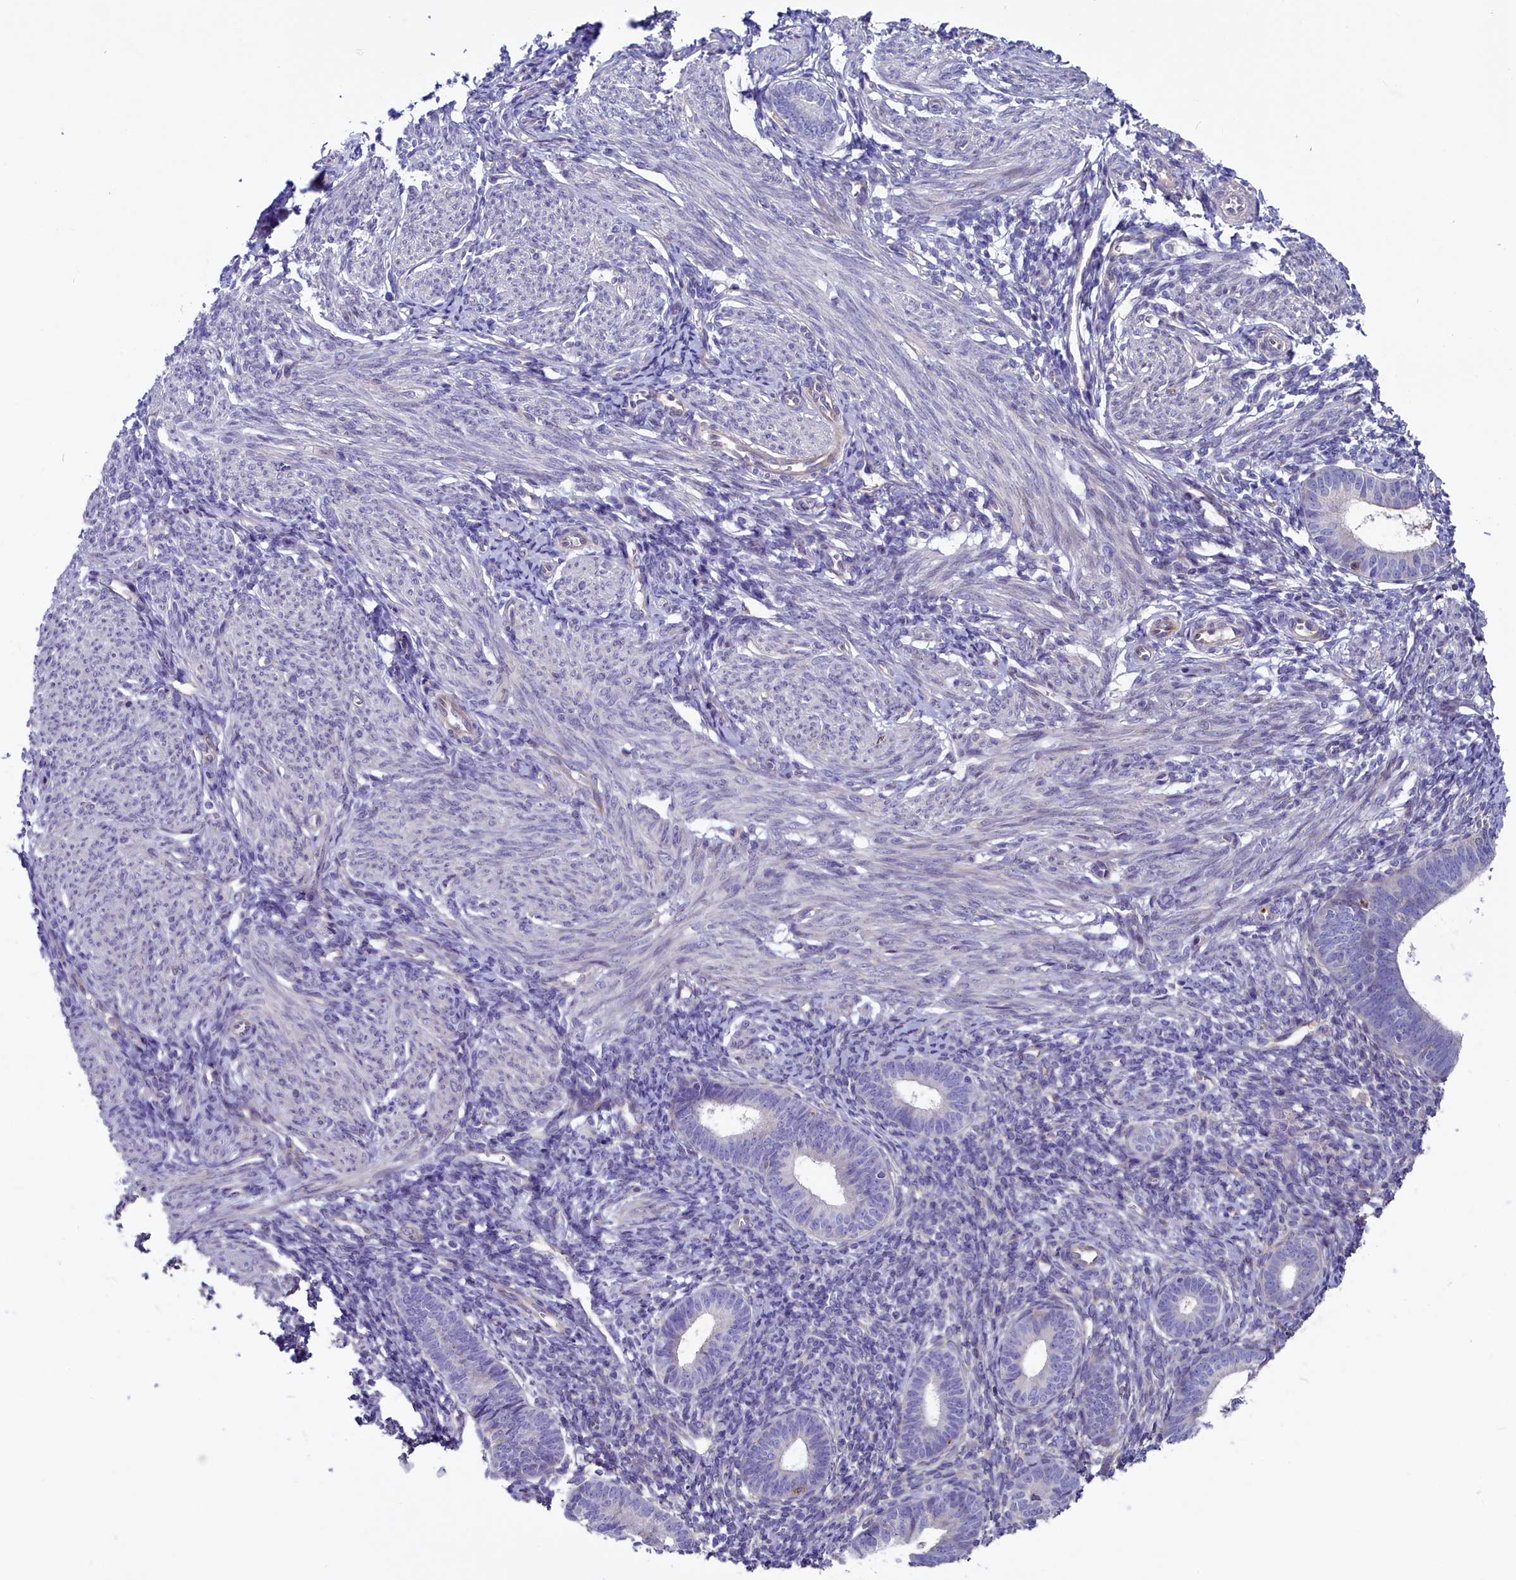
{"staining": {"intensity": "negative", "quantity": "none", "location": "none"}, "tissue": "endometrium", "cell_type": "Cells in endometrial stroma", "image_type": "normal", "snomed": [{"axis": "morphology", "description": "Normal tissue, NOS"}, {"axis": "morphology", "description": "Adenocarcinoma, NOS"}, {"axis": "topography", "description": "Endometrium"}], "caption": "This is an immunohistochemistry micrograph of unremarkable endometrium. There is no staining in cells in endometrial stroma.", "gene": "GPR108", "patient": {"sex": "female", "age": 57}}